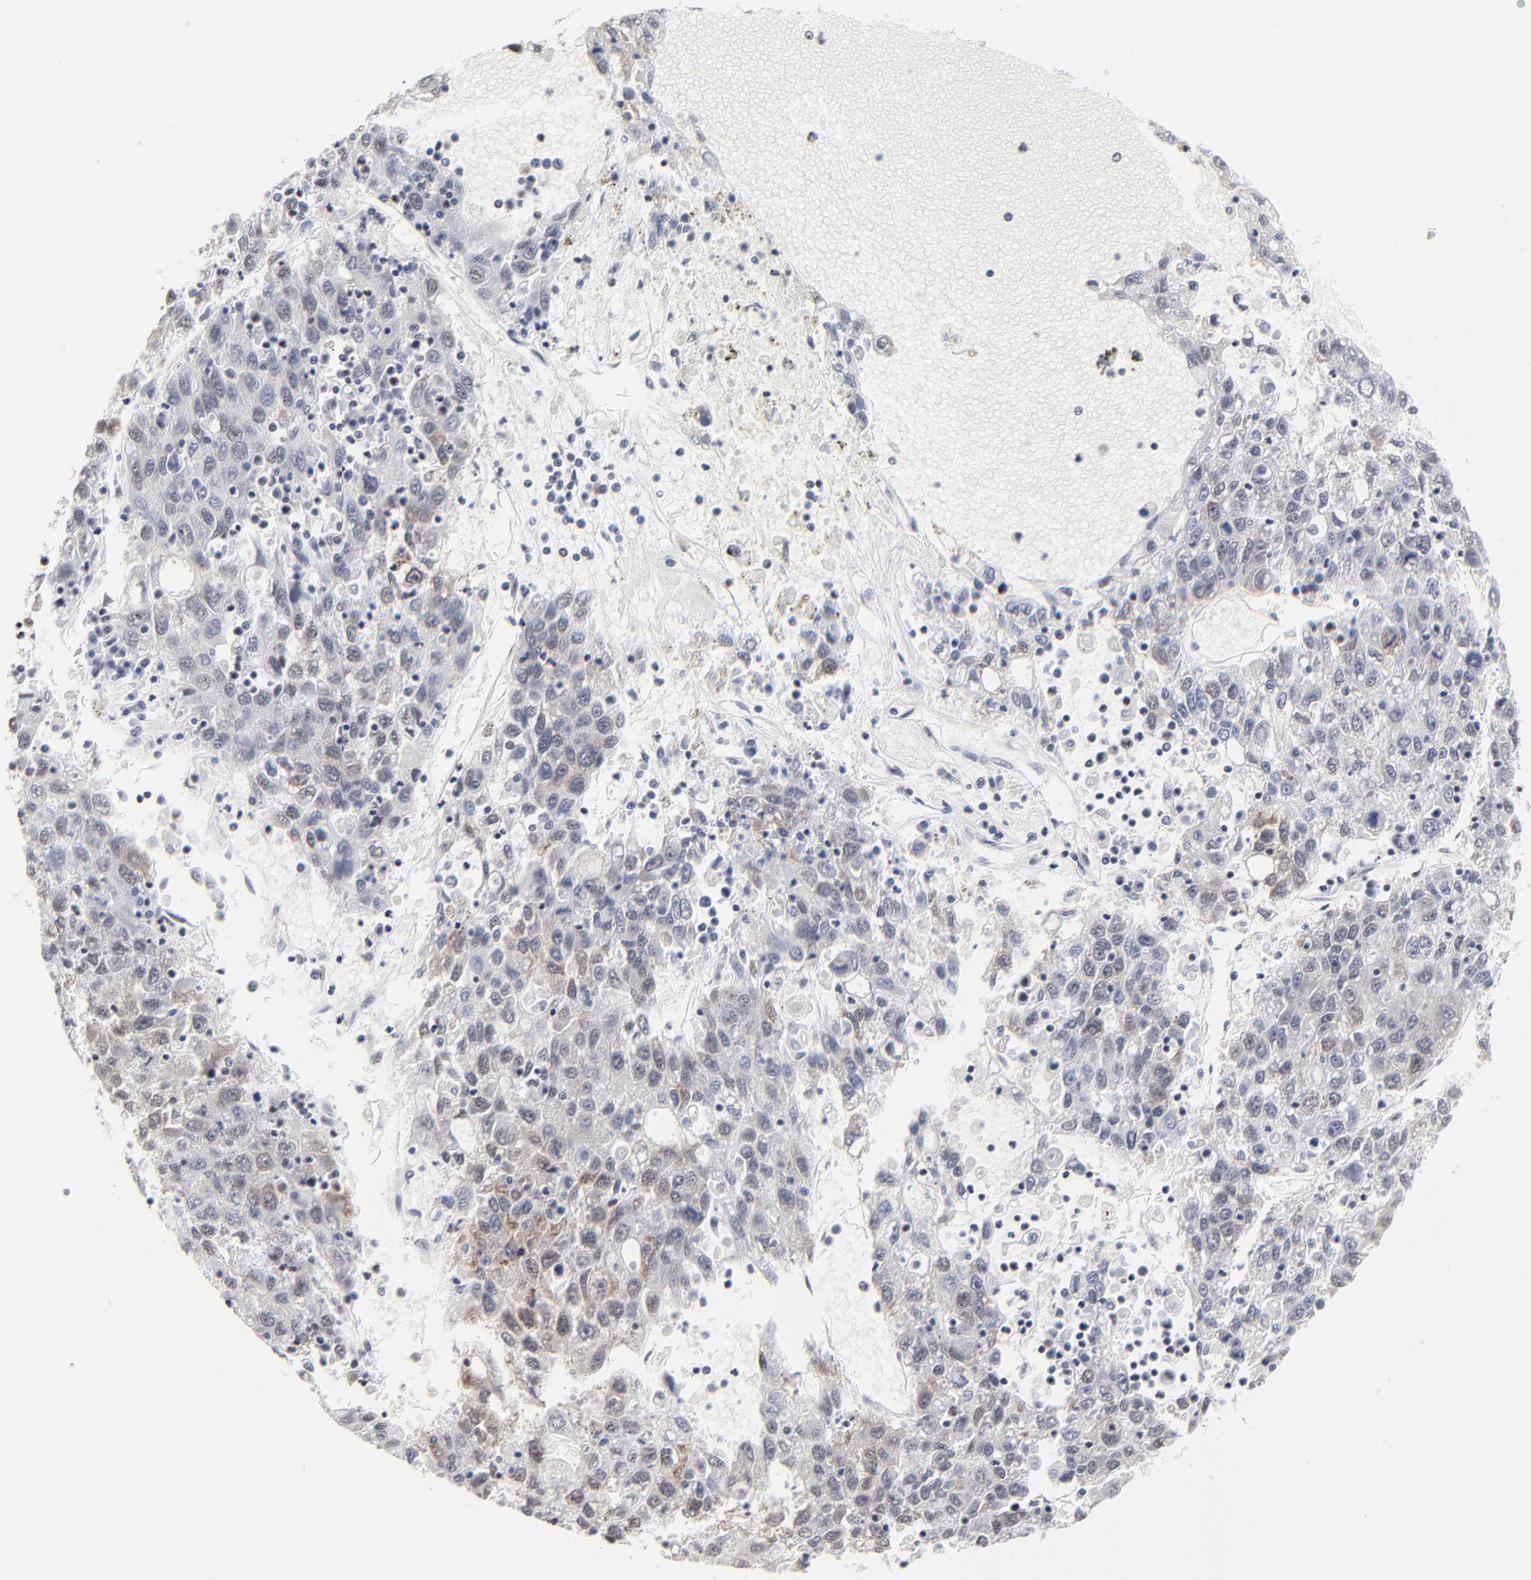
{"staining": {"intensity": "weak", "quantity": "25%-75%", "location": "nuclear"}, "tissue": "liver cancer", "cell_type": "Tumor cells", "image_type": "cancer", "snomed": [{"axis": "morphology", "description": "Carcinoma, Hepatocellular, NOS"}, {"axis": "topography", "description": "Liver"}], "caption": "The immunohistochemical stain highlights weak nuclear positivity in tumor cells of hepatocellular carcinoma (liver) tissue.", "gene": "MBD4", "patient": {"sex": "male", "age": 49}}